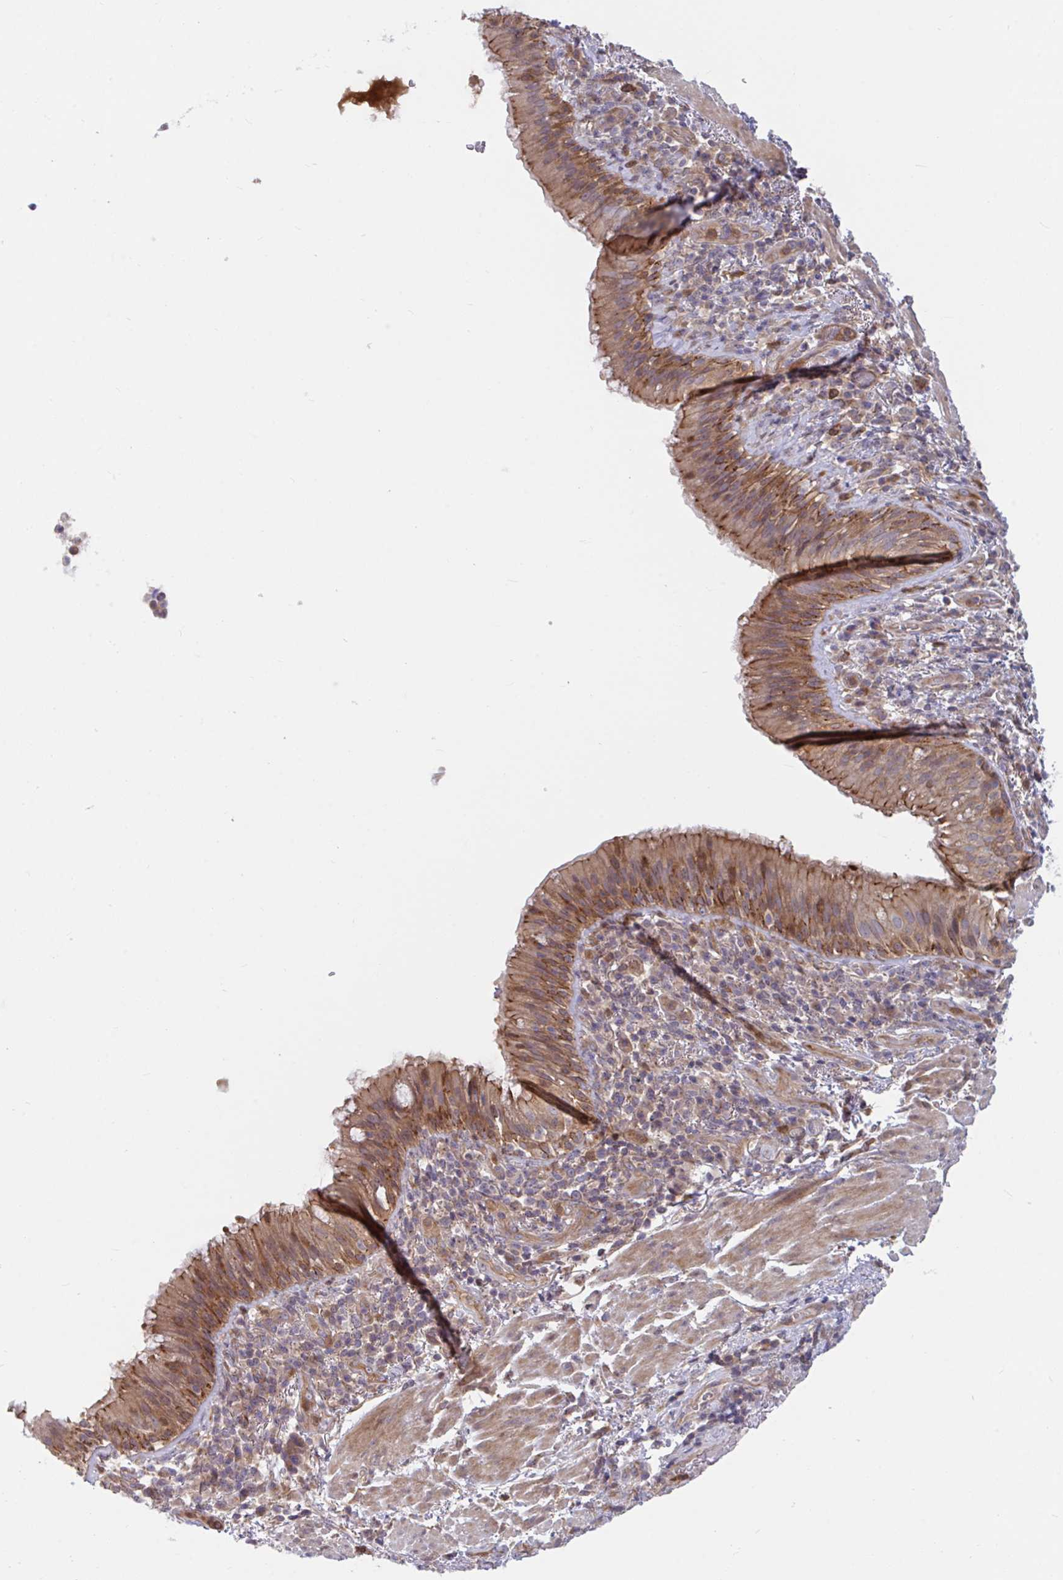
{"staining": {"intensity": "moderate", "quantity": ">75%", "location": "cytoplasmic/membranous"}, "tissue": "bronchus", "cell_type": "Respiratory epithelial cells", "image_type": "normal", "snomed": [{"axis": "morphology", "description": "Normal tissue, NOS"}, {"axis": "topography", "description": "Cartilage tissue"}, {"axis": "topography", "description": "Bronchus"}], "caption": "Normal bronchus was stained to show a protein in brown. There is medium levels of moderate cytoplasmic/membranous expression in approximately >75% of respiratory epithelial cells. Nuclei are stained in blue.", "gene": "LMNTD2", "patient": {"sex": "male", "age": 56}}